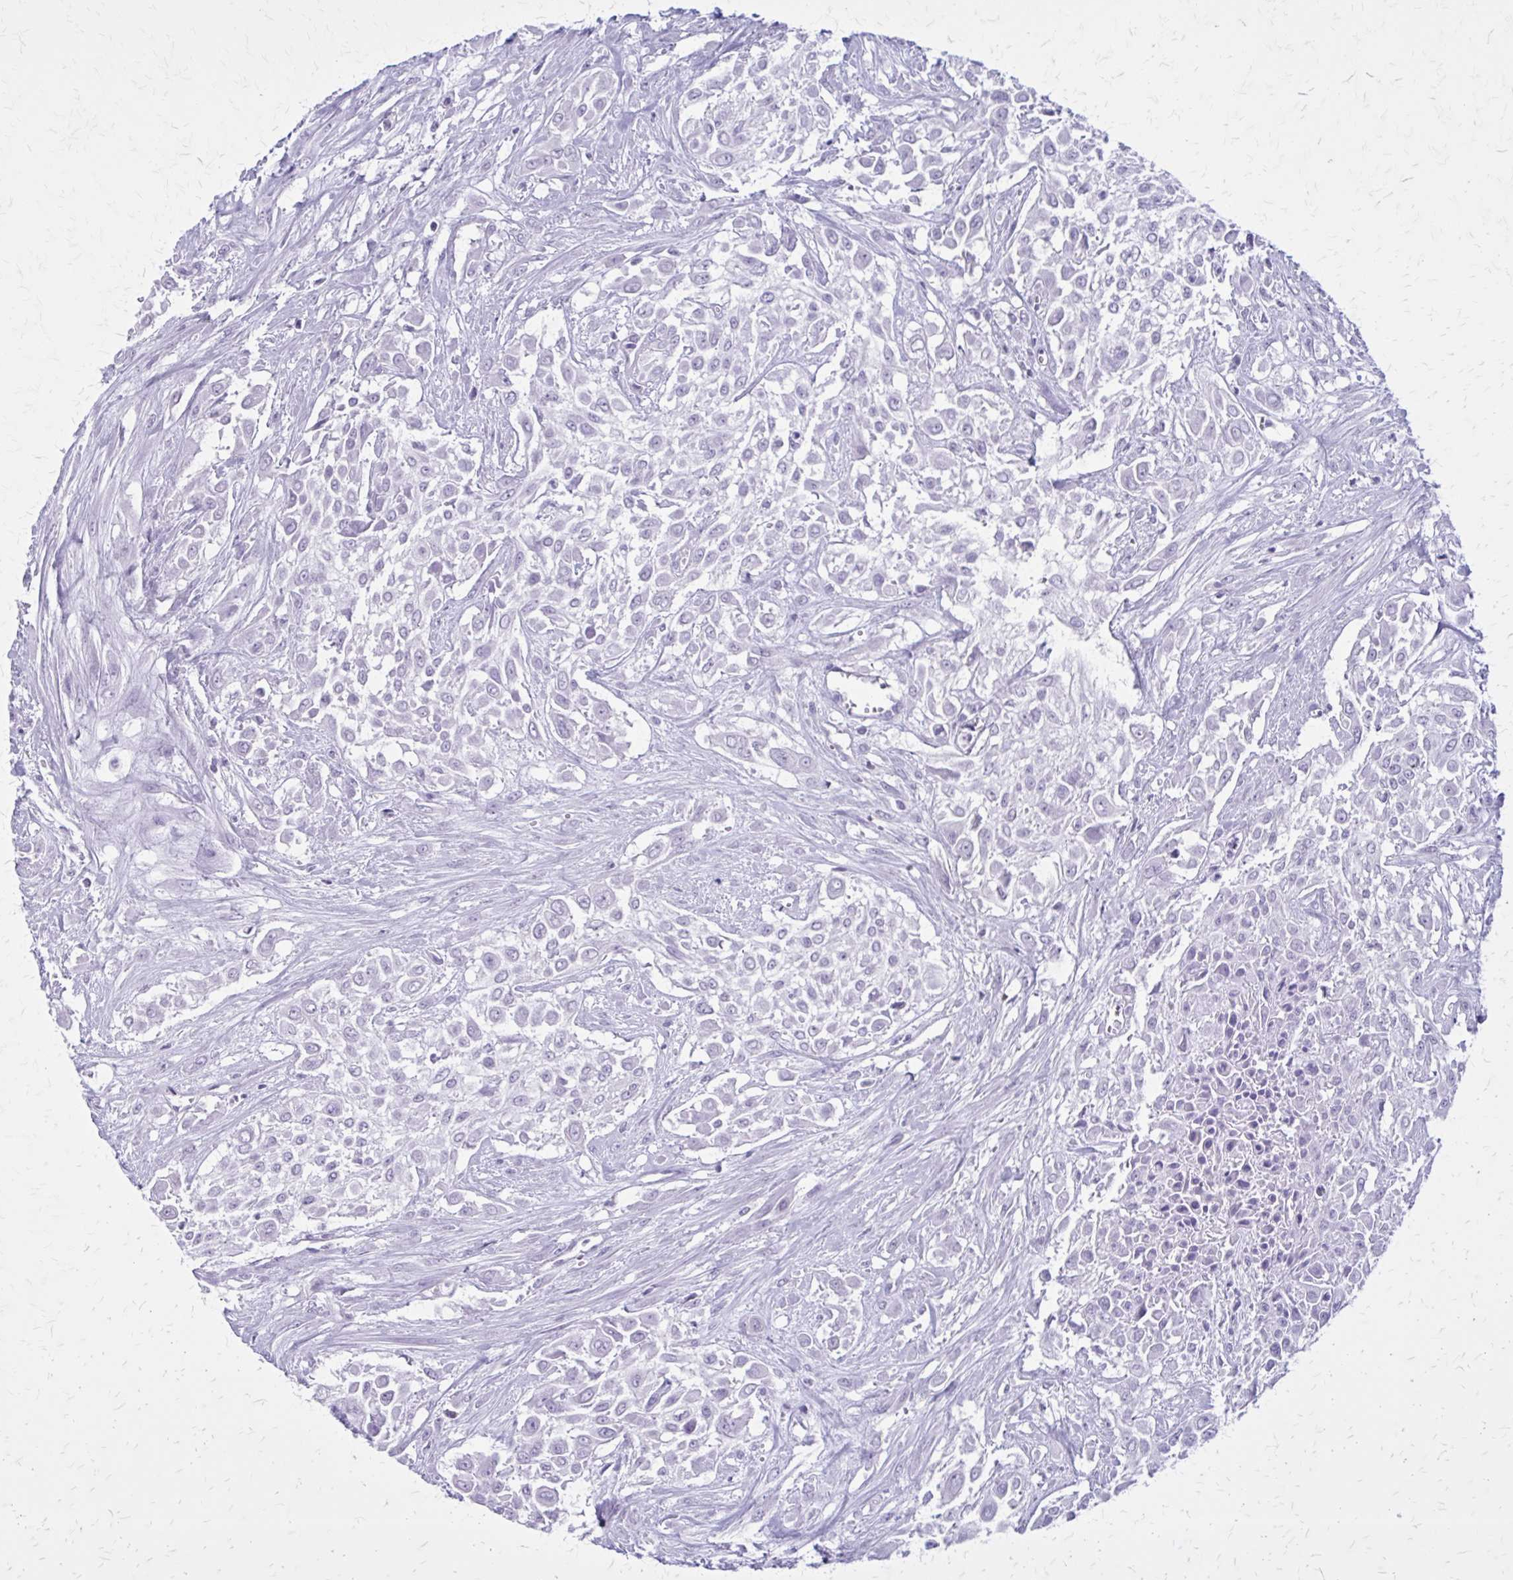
{"staining": {"intensity": "negative", "quantity": "none", "location": "none"}, "tissue": "urothelial cancer", "cell_type": "Tumor cells", "image_type": "cancer", "snomed": [{"axis": "morphology", "description": "Urothelial carcinoma, High grade"}, {"axis": "topography", "description": "Urinary bladder"}], "caption": "Urothelial cancer was stained to show a protein in brown. There is no significant staining in tumor cells.", "gene": "GAD1", "patient": {"sex": "male", "age": 57}}